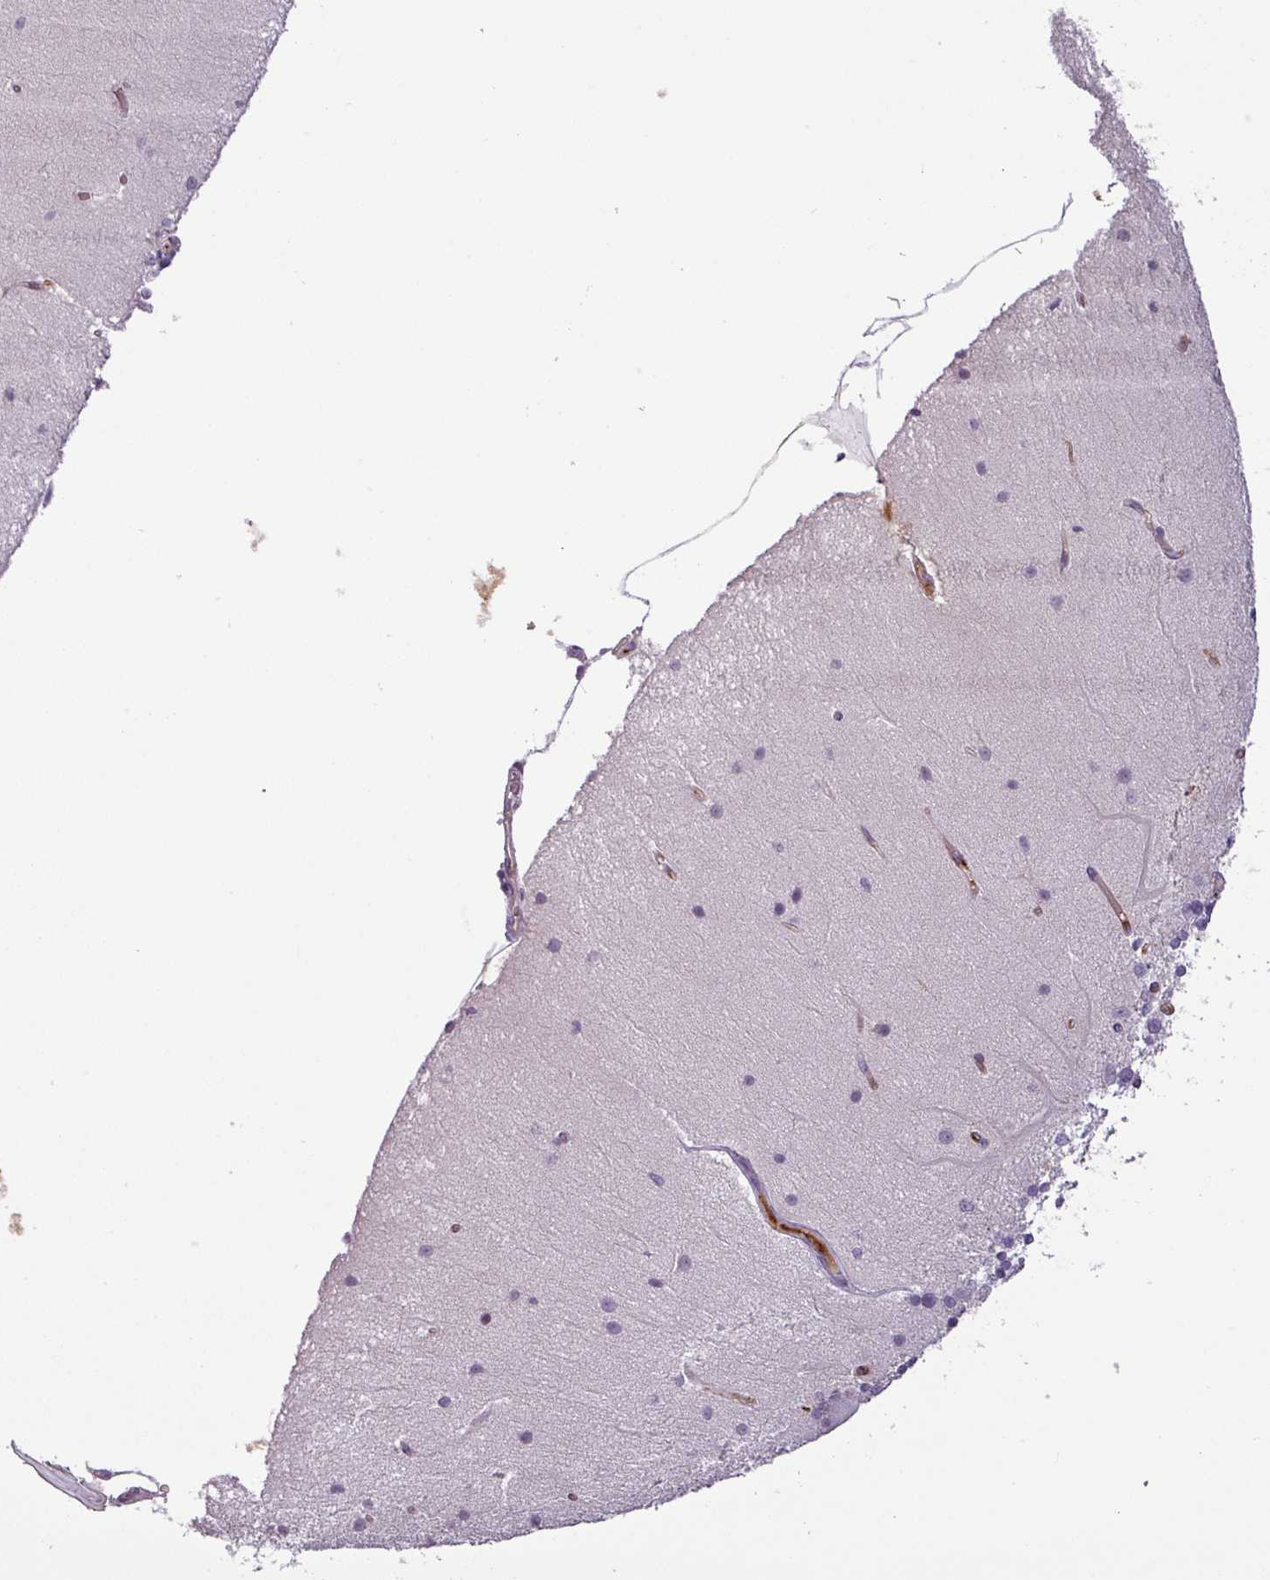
{"staining": {"intensity": "negative", "quantity": "none", "location": "none"}, "tissue": "cerebellum", "cell_type": "Cells in granular layer", "image_type": "normal", "snomed": [{"axis": "morphology", "description": "Normal tissue, NOS"}, {"axis": "topography", "description": "Cerebellum"}], "caption": "Immunohistochemistry image of normal cerebellum: human cerebellum stained with DAB shows no significant protein expression in cells in granular layer. Brightfield microscopy of IHC stained with DAB (brown) and hematoxylin (blue), captured at high magnification.", "gene": "APOC1", "patient": {"sex": "female", "age": 54}}